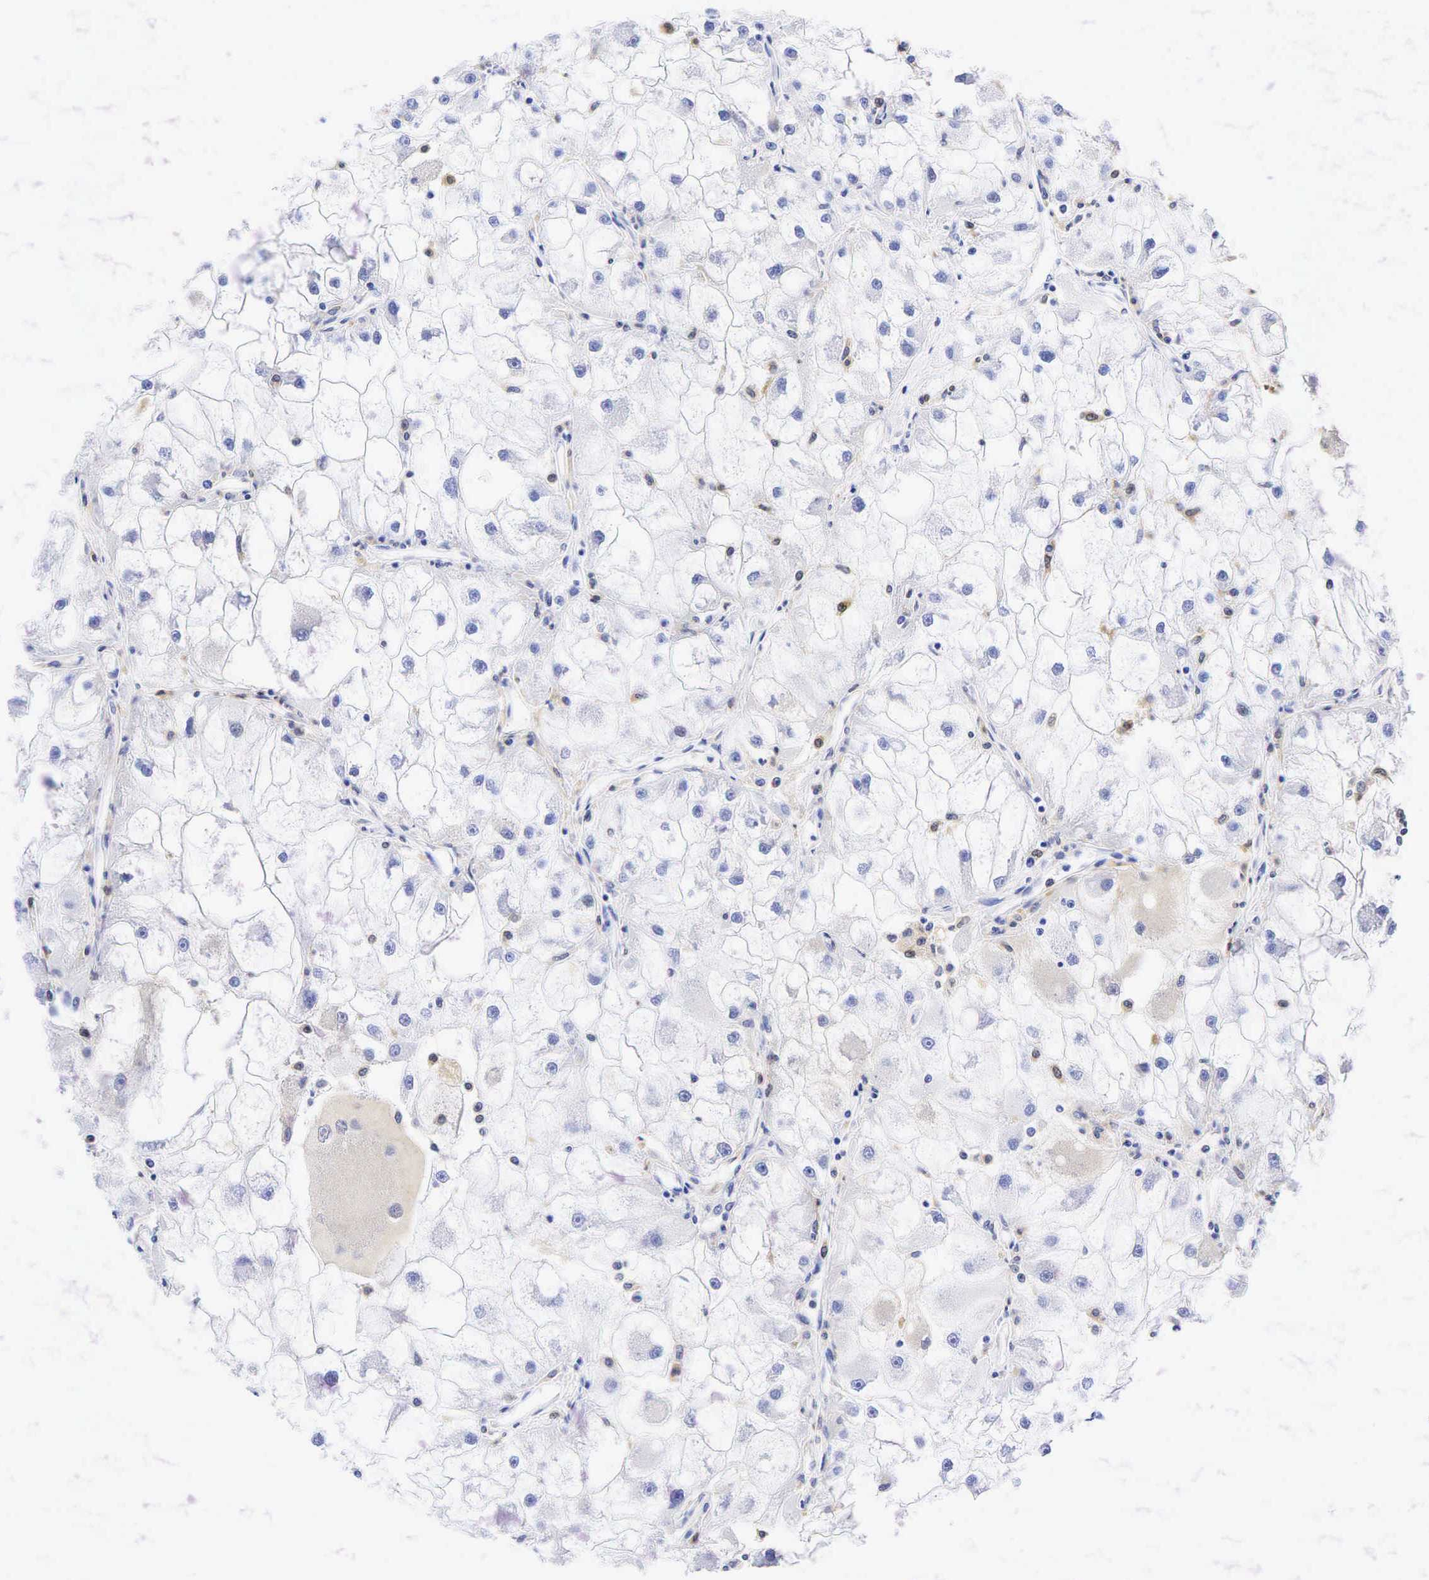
{"staining": {"intensity": "negative", "quantity": "none", "location": "none"}, "tissue": "renal cancer", "cell_type": "Tumor cells", "image_type": "cancer", "snomed": [{"axis": "morphology", "description": "Adenocarcinoma, NOS"}, {"axis": "topography", "description": "Kidney"}], "caption": "This is an immunohistochemistry histopathology image of renal adenocarcinoma. There is no expression in tumor cells.", "gene": "TNFRSF8", "patient": {"sex": "female", "age": 73}}